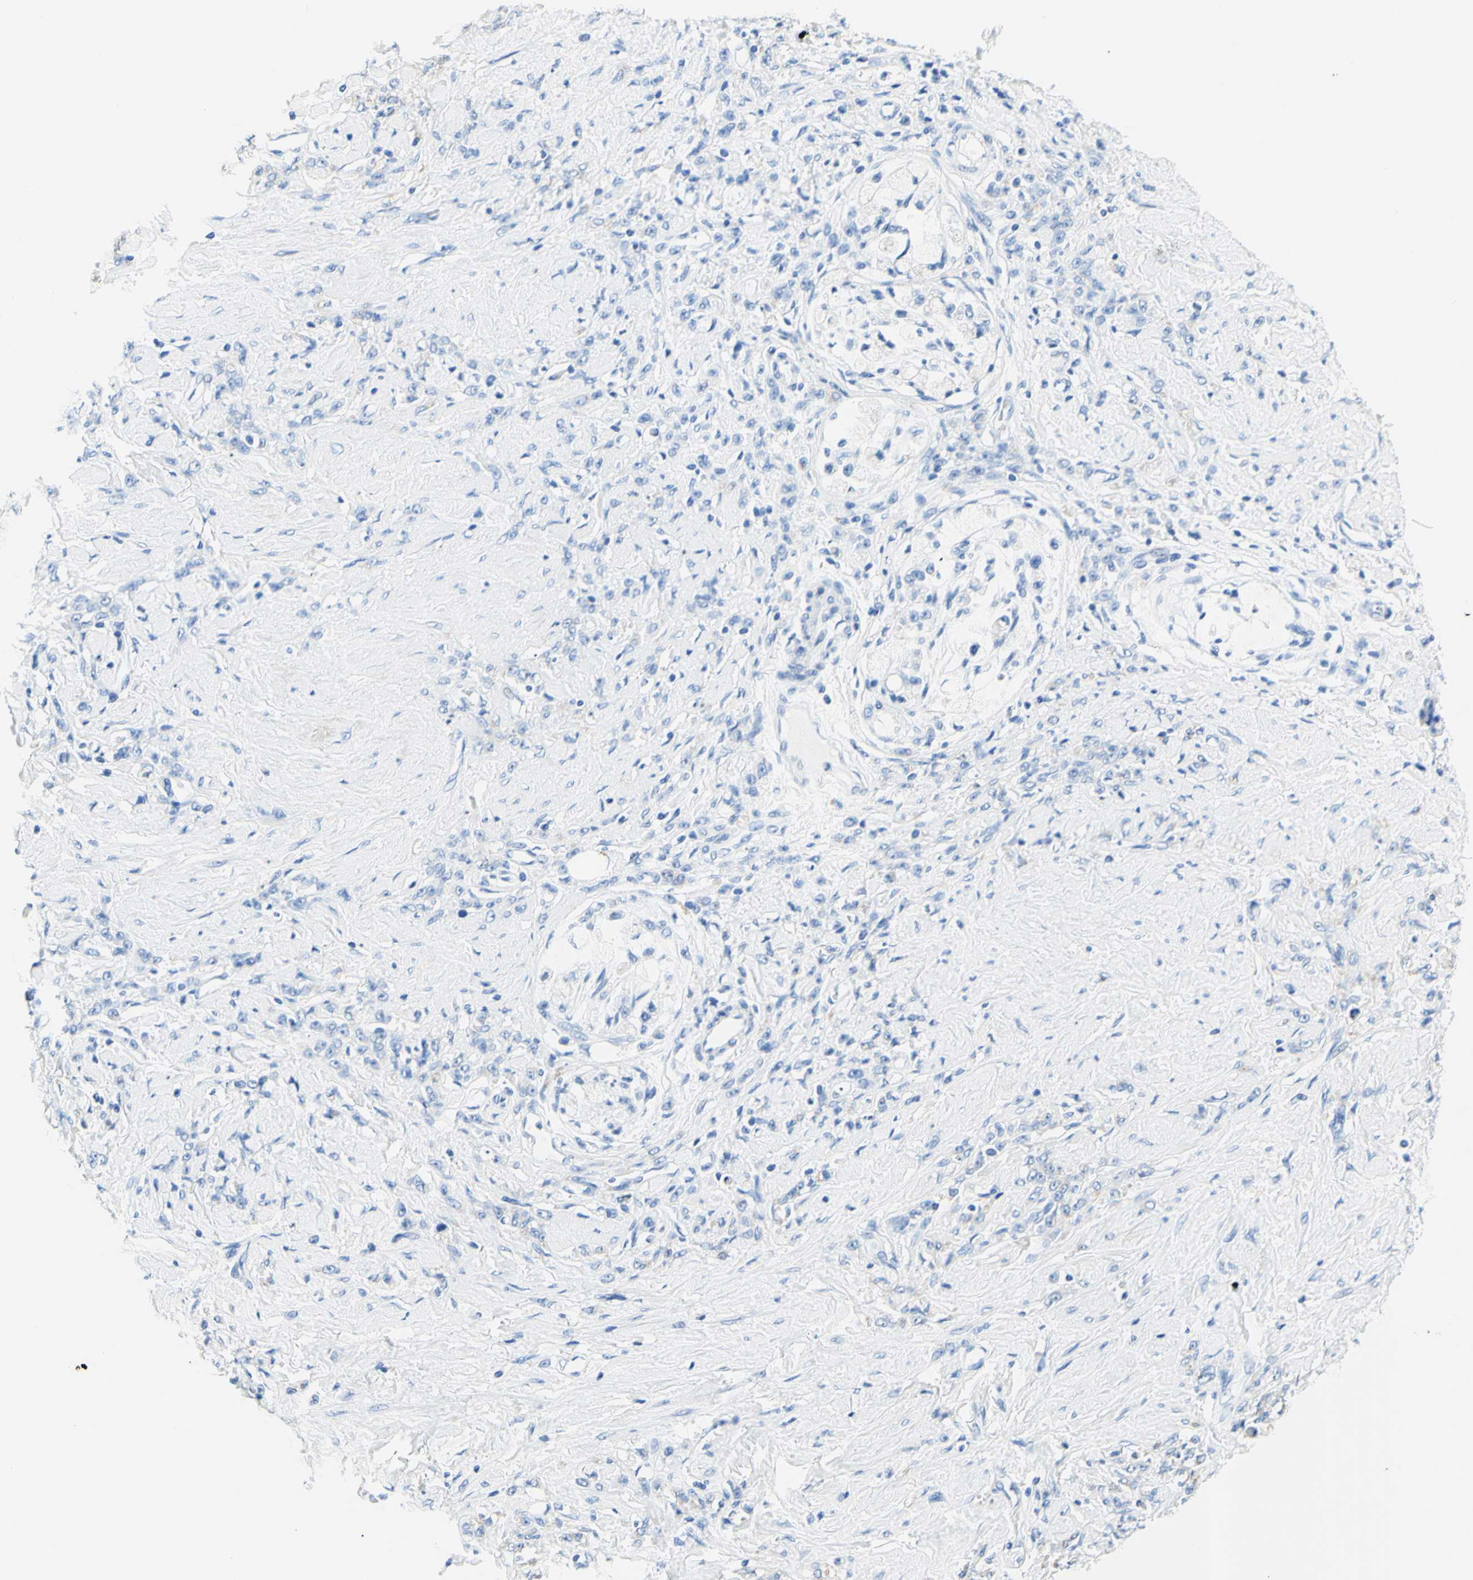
{"staining": {"intensity": "negative", "quantity": "none", "location": "none"}, "tissue": "stomach cancer", "cell_type": "Tumor cells", "image_type": "cancer", "snomed": [{"axis": "morphology", "description": "Adenocarcinoma, NOS"}, {"axis": "topography", "description": "Stomach"}], "caption": "Immunohistochemical staining of human stomach cancer (adenocarcinoma) displays no significant staining in tumor cells. (DAB (3,3'-diaminobenzidine) immunohistochemistry with hematoxylin counter stain).", "gene": "MYH2", "patient": {"sex": "male", "age": 82}}